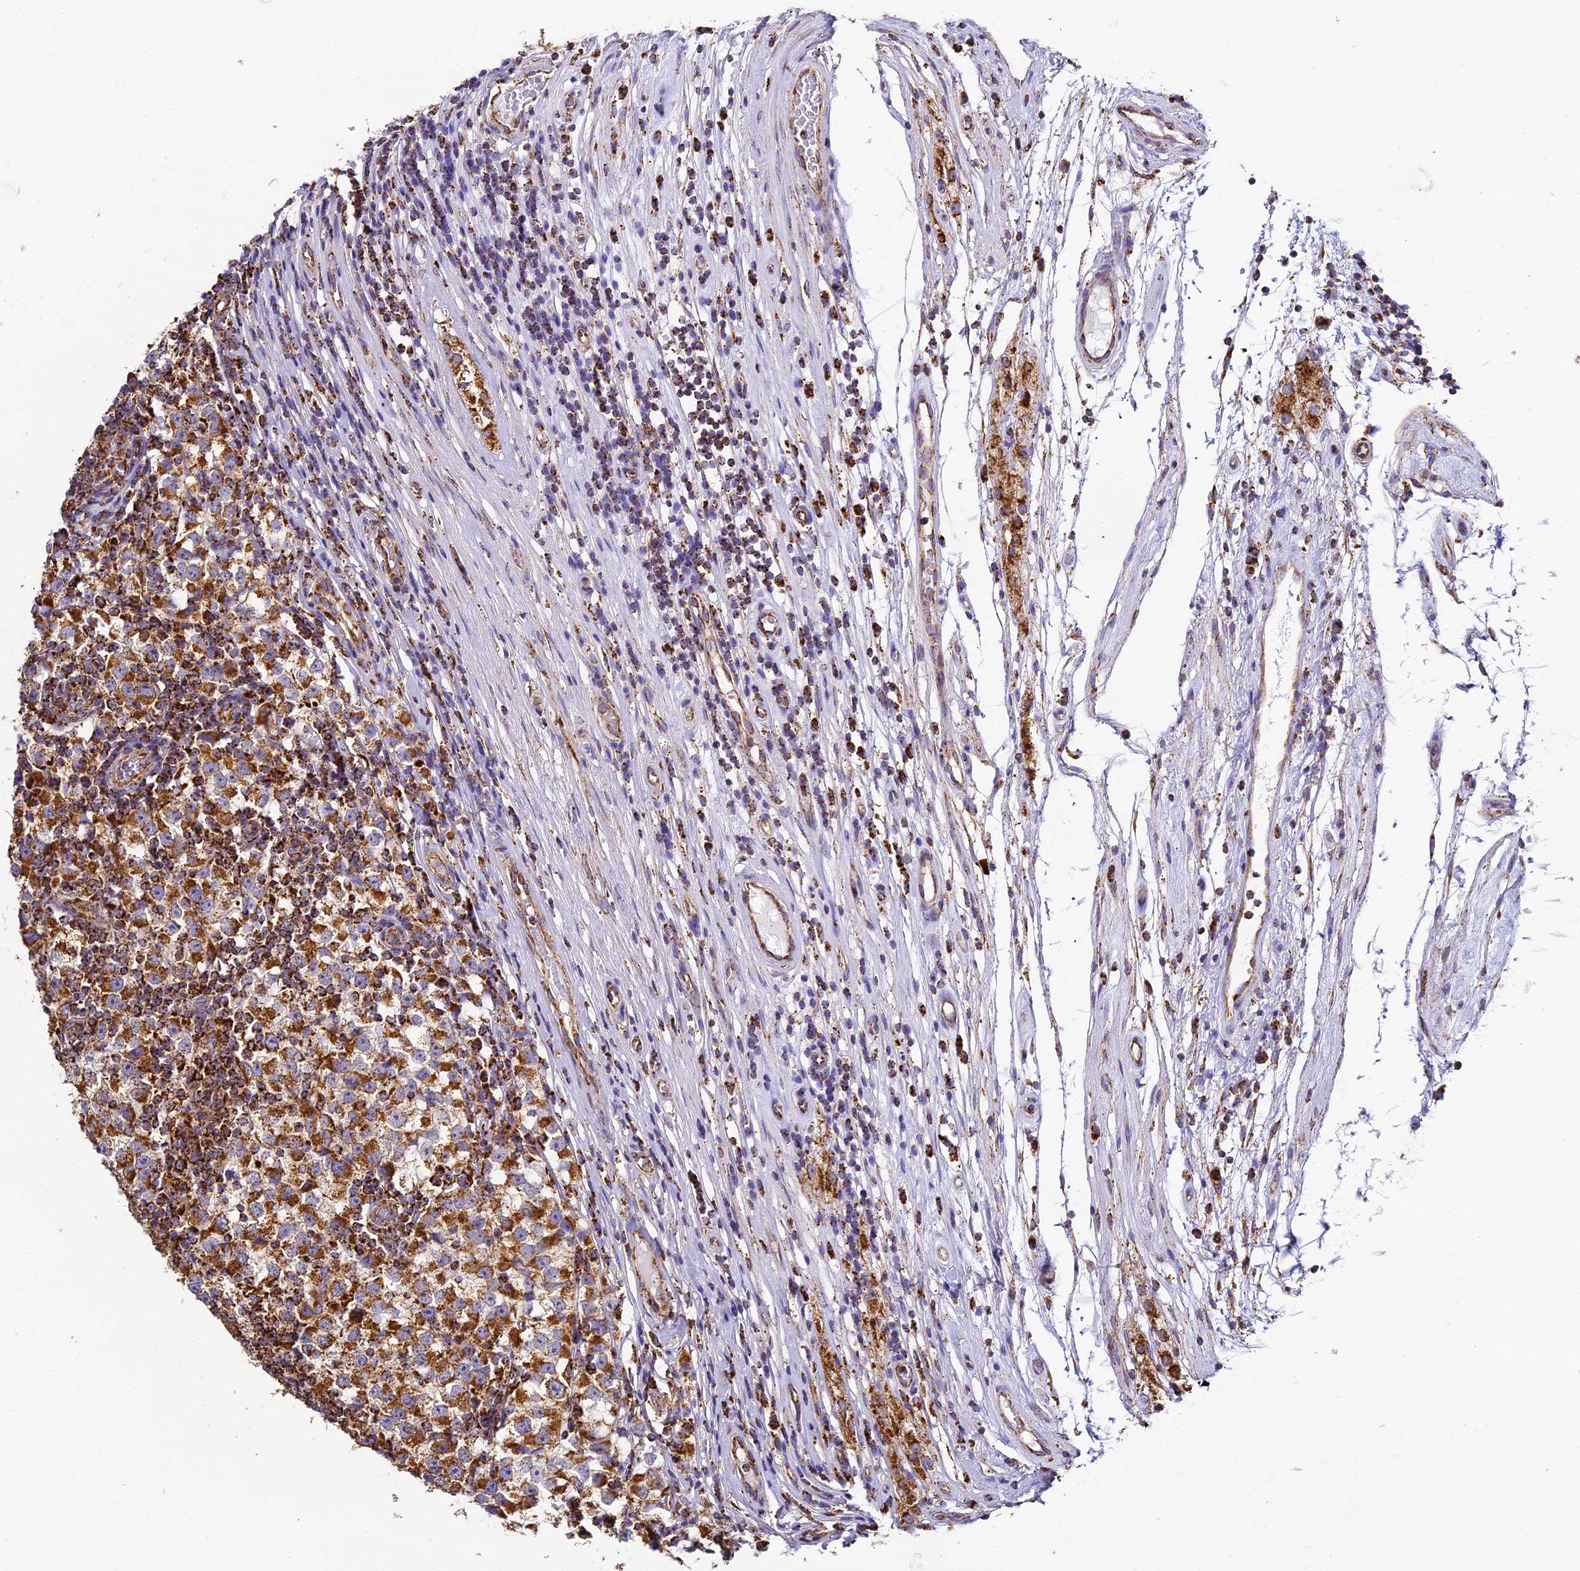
{"staining": {"intensity": "strong", "quantity": ">75%", "location": "cytoplasmic/membranous"}, "tissue": "testis cancer", "cell_type": "Tumor cells", "image_type": "cancer", "snomed": [{"axis": "morphology", "description": "Seminoma, NOS"}, {"axis": "topography", "description": "Testis"}], "caption": "An image of testis cancer stained for a protein shows strong cytoplasmic/membranous brown staining in tumor cells.", "gene": "STK17A", "patient": {"sex": "male", "age": 65}}